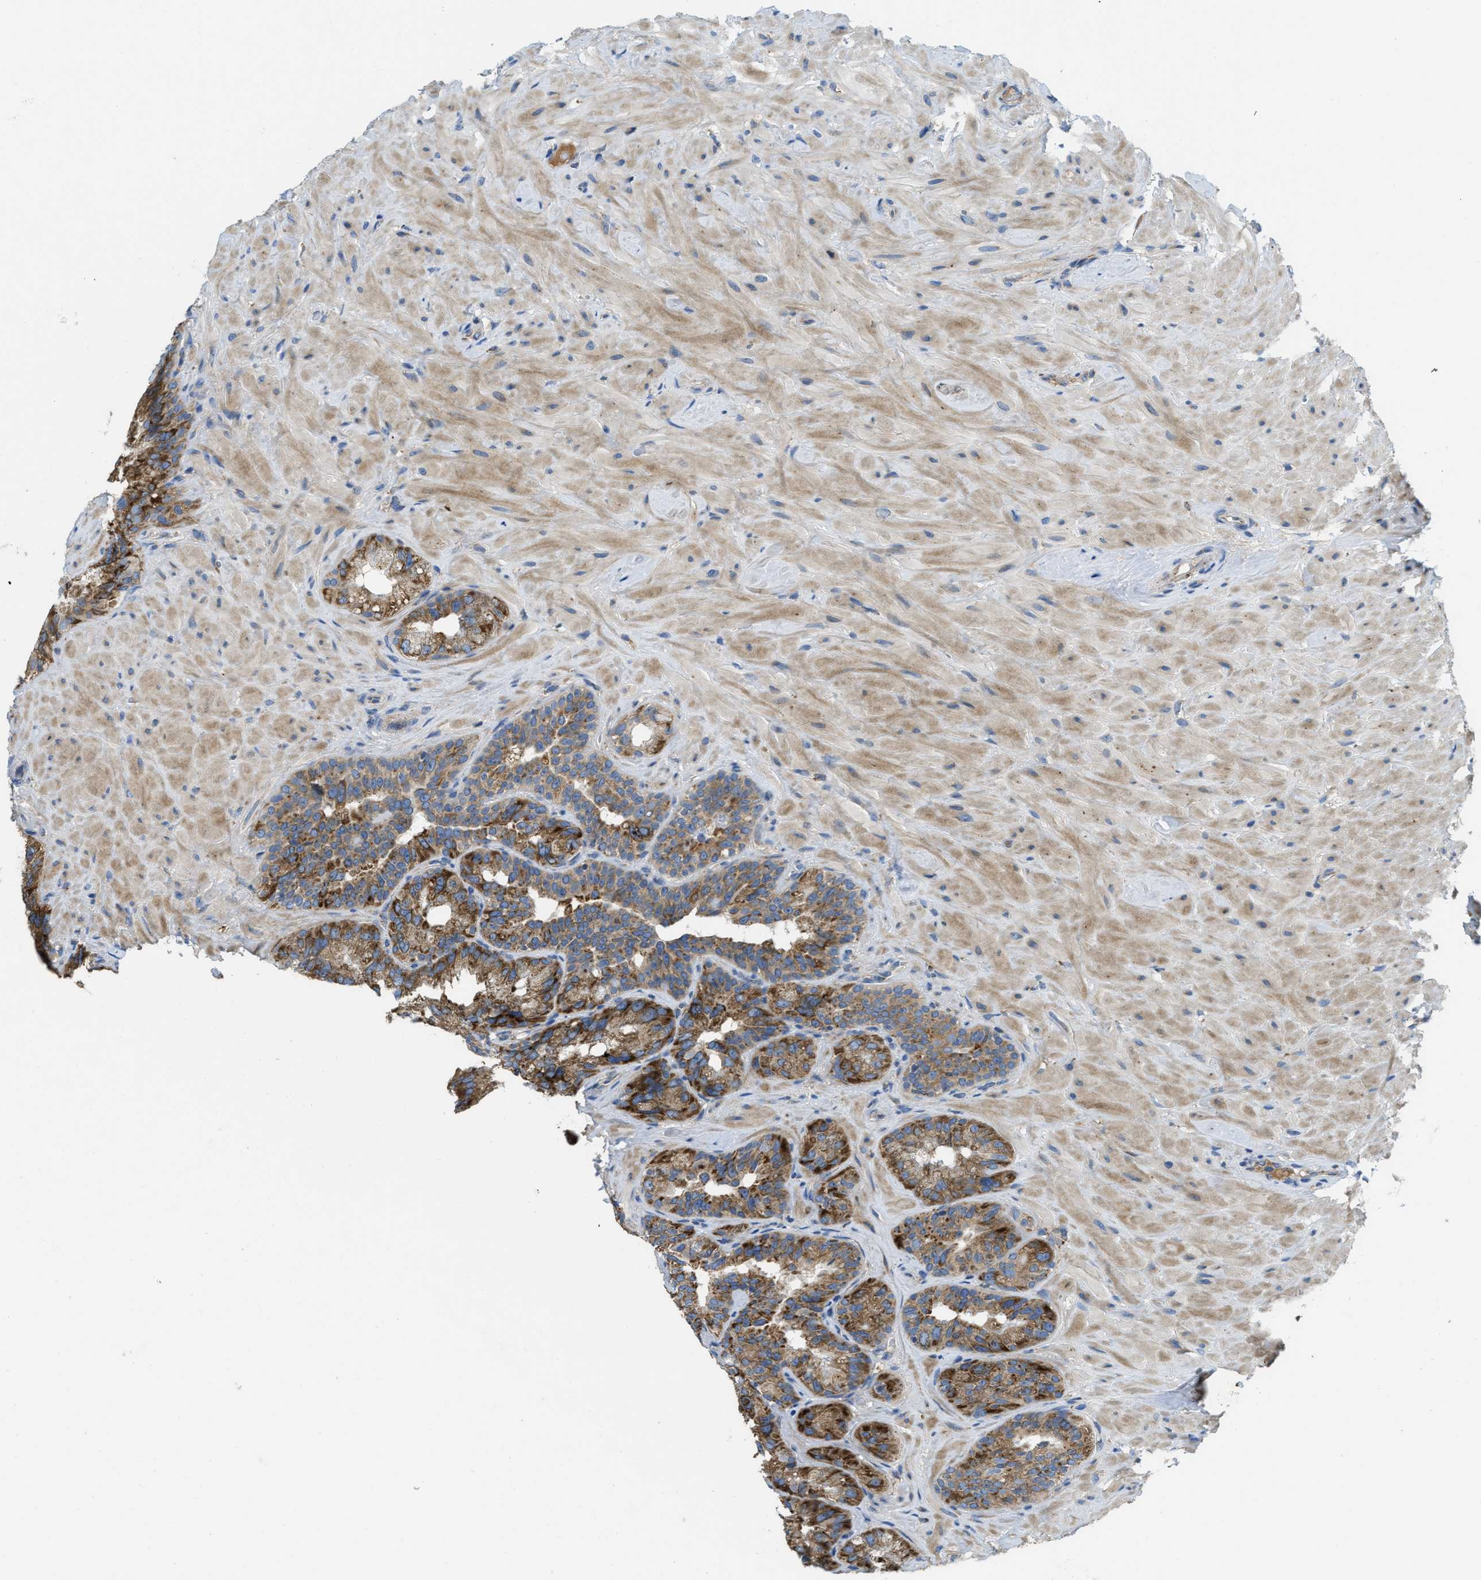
{"staining": {"intensity": "moderate", "quantity": ">75%", "location": "cytoplasmic/membranous"}, "tissue": "seminal vesicle", "cell_type": "Glandular cells", "image_type": "normal", "snomed": [{"axis": "morphology", "description": "Normal tissue, NOS"}, {"axis": "topography", "description": "Seminal veicle"}], "caption": "An IHC histopathology image of unremarkable tissue is shown. Protein staining in brown labels moderate cytoplasmic/membranous positivity in seminal vesicle within glandular cells. The protein is shown in brown color, while the nuclei are stained blue.", "gene": "SSR1", "patient": {"sex": "male", "age": 68}}